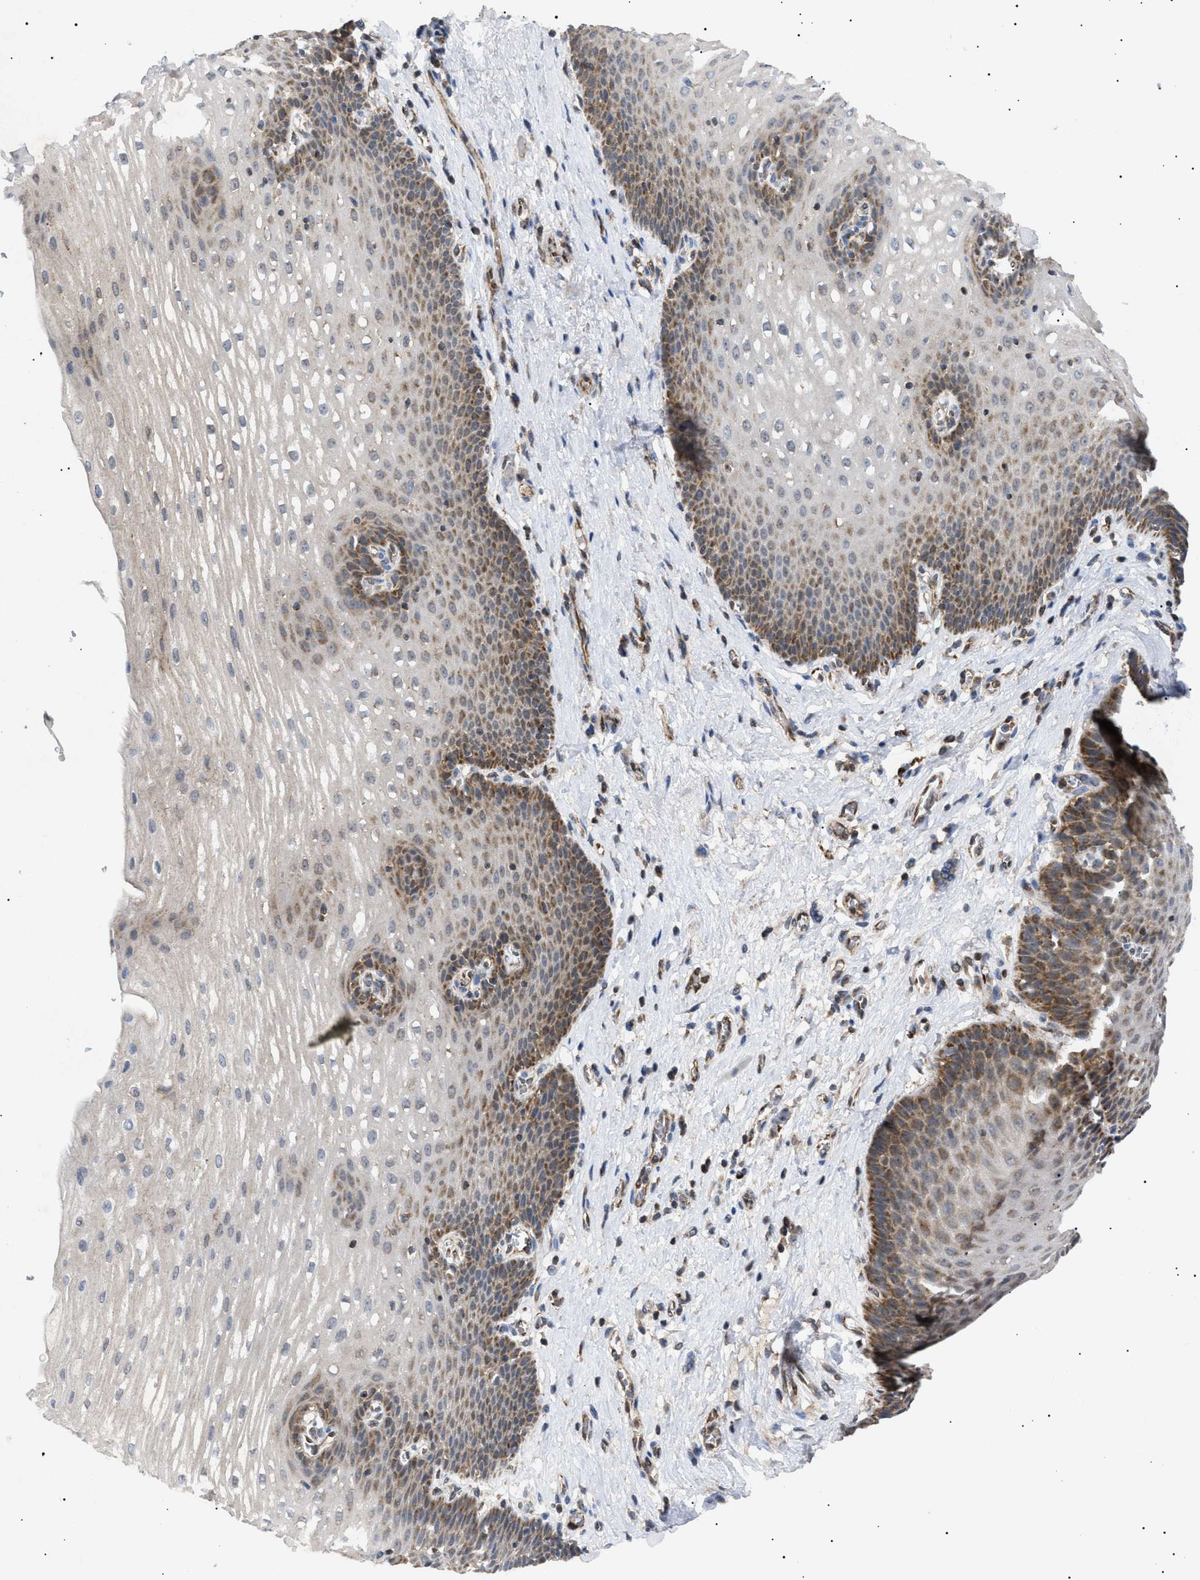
{"staining": {"intensity": "moderate", "quantity": "25%-75%", "location": "cytoplasmic/membranous"}, "tissue": "esophagus", "cell_type": "Squamous epithelial cells", "image_type": "normal", "snomed": [{"axis": "morphology", "description": "Normal tissue, NOS"}, {"axis": "topography", "description": "Esophagus"}], "caption": "High-power microscopy captured an IHC histopathology image of benign esophagus, revealing moderate cytoplasmic/membranous staining in about 25%-75% of squamous epithelial cells.", "gene": "SIRT5", "patient": {"sex": "male", "age": 48}}